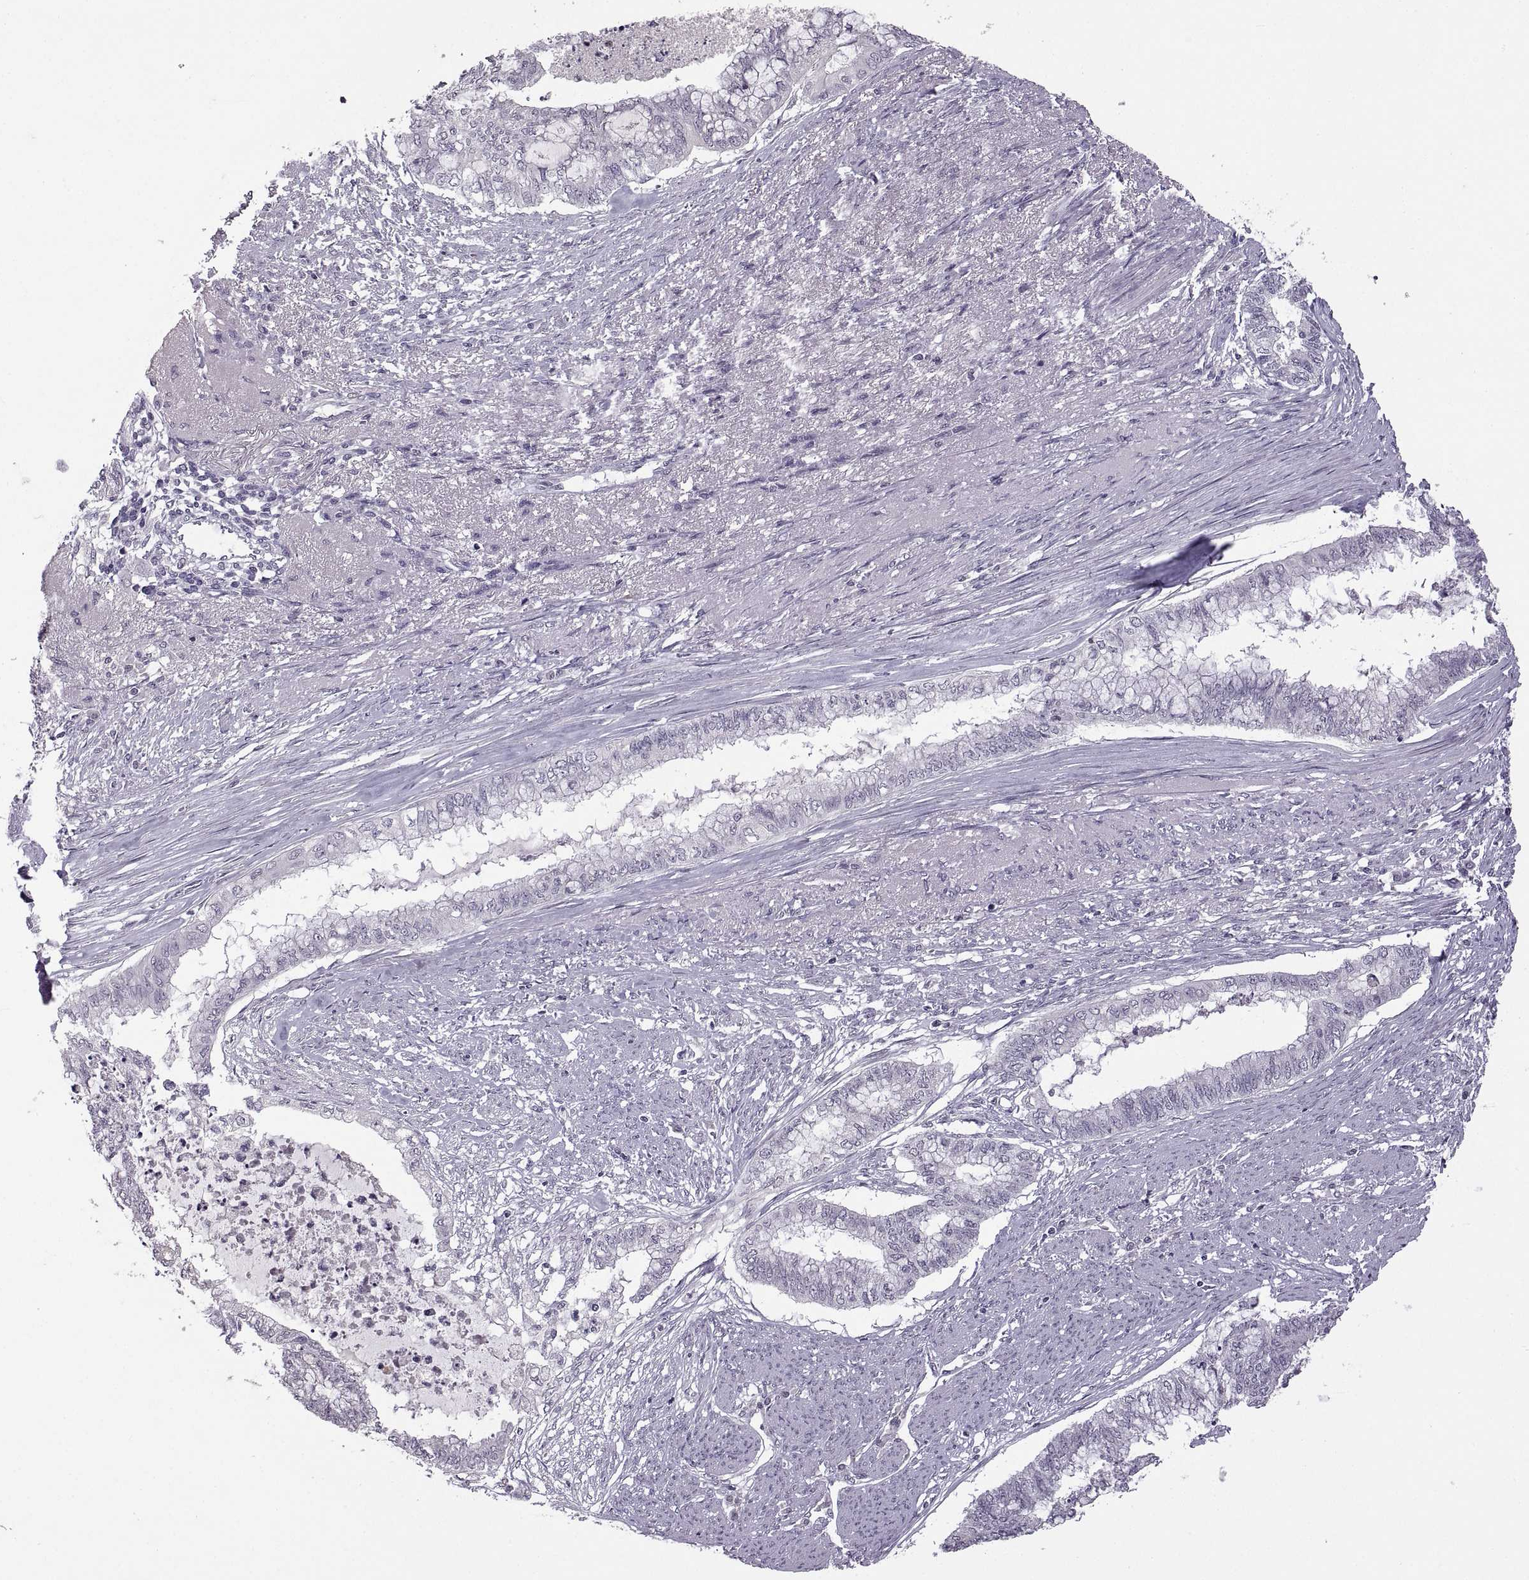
{"staining": {"intensity": "negative", "quantity": "none", "location": "none"}, "tissue": "endometrial cancer", "cell_type": "Tumor cells", "image_type": "cancer", "snomed": [{"axis": "morphology", "description": "Adenocarcinoma, NOS"}, {"axis": "topography", "description": "Endometrium"}], "caption": "This is a micrograph of IHC staining of endometrial cancer, which shows no expression in tumor cells. (DAB (3,3'-diaminobenzidine) immunohistochemistry (IHC) visualized using brightfield microscopy, high magnification).", "gene": "NEK2", "patient": {"sex": "female", "age": 79}}